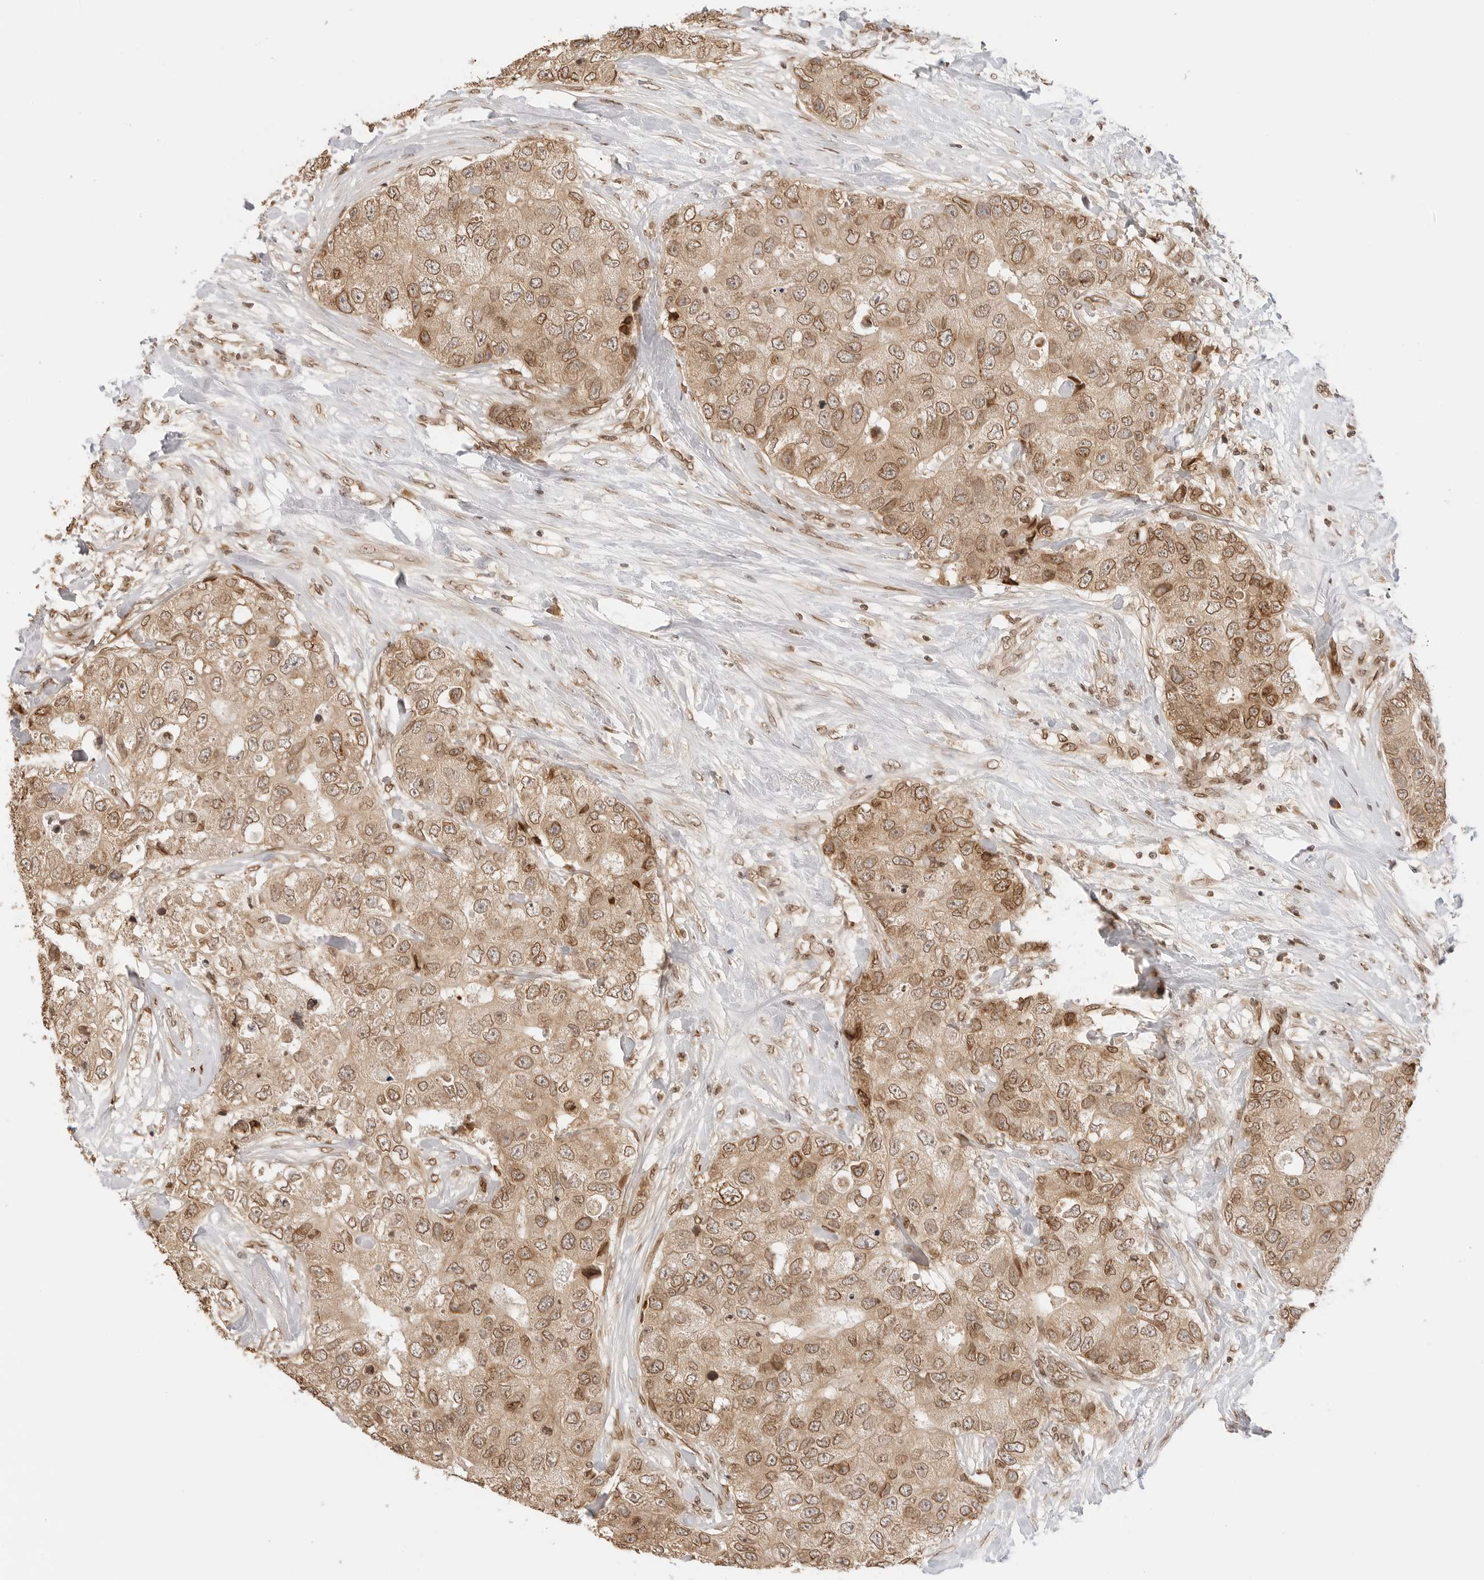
{"staining": {"intensity": "moderate", "quantity": ">75%", "location": "cytoplasmic/membranous,nuclear"}, "tissue": "breast cancer", "cell_type": "Tumor cells", "image_type": "cancer", "snomed": [{"axis": "morphology", "description": "Duct carcinoma"}, {"axis": "topography", "description": "Breast"}], "caption": "Breast cancer (intraductal carcinoma) stained with immunohistochemistry (IHC) exhibits moderate cytoplasmic/membranous and nuclear expression in approximately >75% of tumor cells.", "gene": "POLH", "patient": {"sex": "female", "age": 62}}